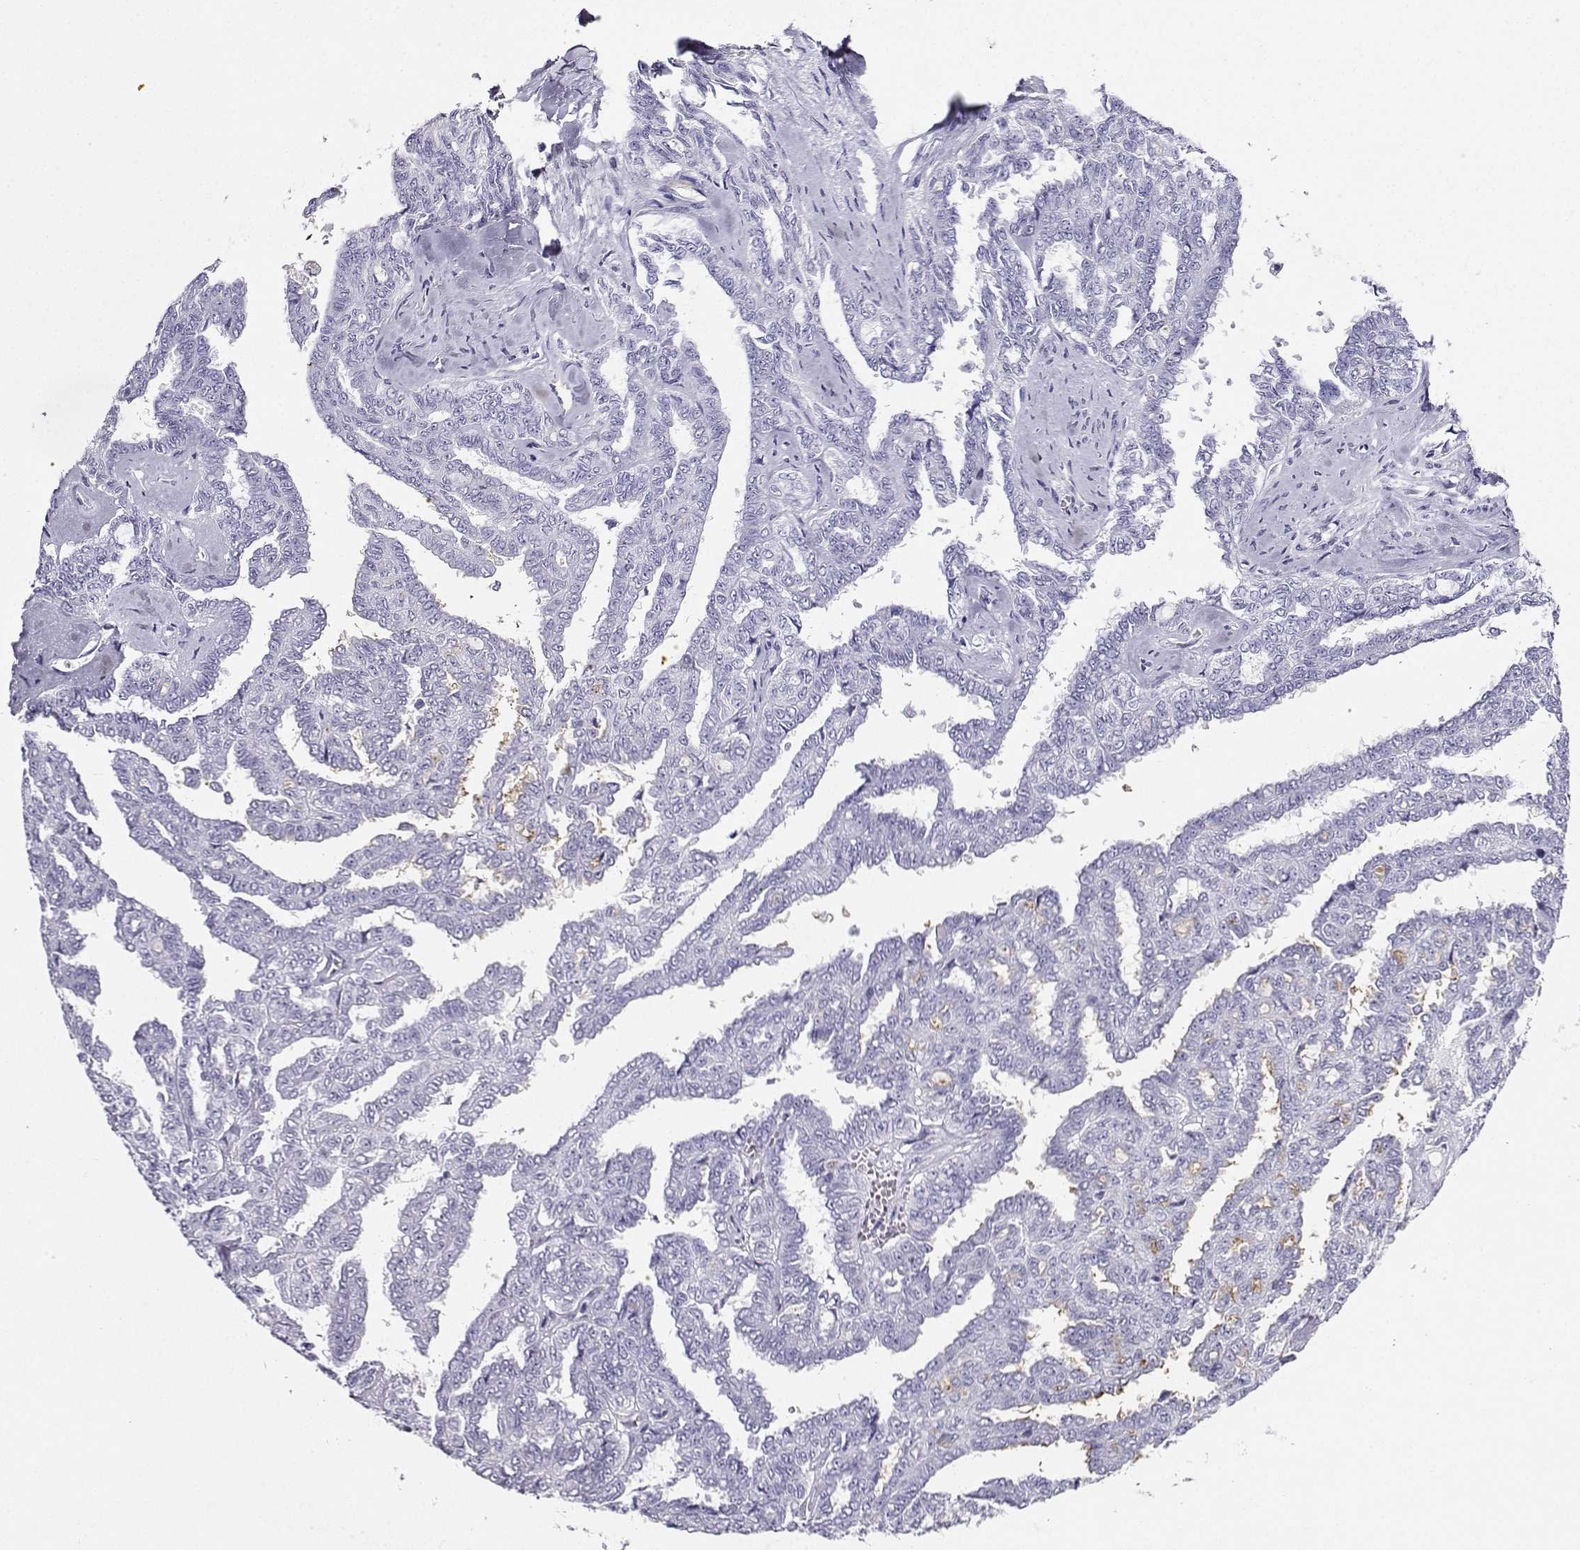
{"staining": {"intensity": "negative", "quantity": "none", "location": "none"}, "tissue": "ovarian cancer", "cell_type": "Tumor cells", "image_type": "cancer", "snomed": [{"axis": "morphology", "description": "Cystadenocarcinoma, serous, NOS"}, {"axis": "topography", "description": "Ovary"}], "caption": "The photomicrograph demonstrates no staining of tumor cells in serous cystadenocarcinoma (ovarian). Nuclei are stained in blue.", "gene": "CD109", "patient": {"sex": "female", "age": 71}}